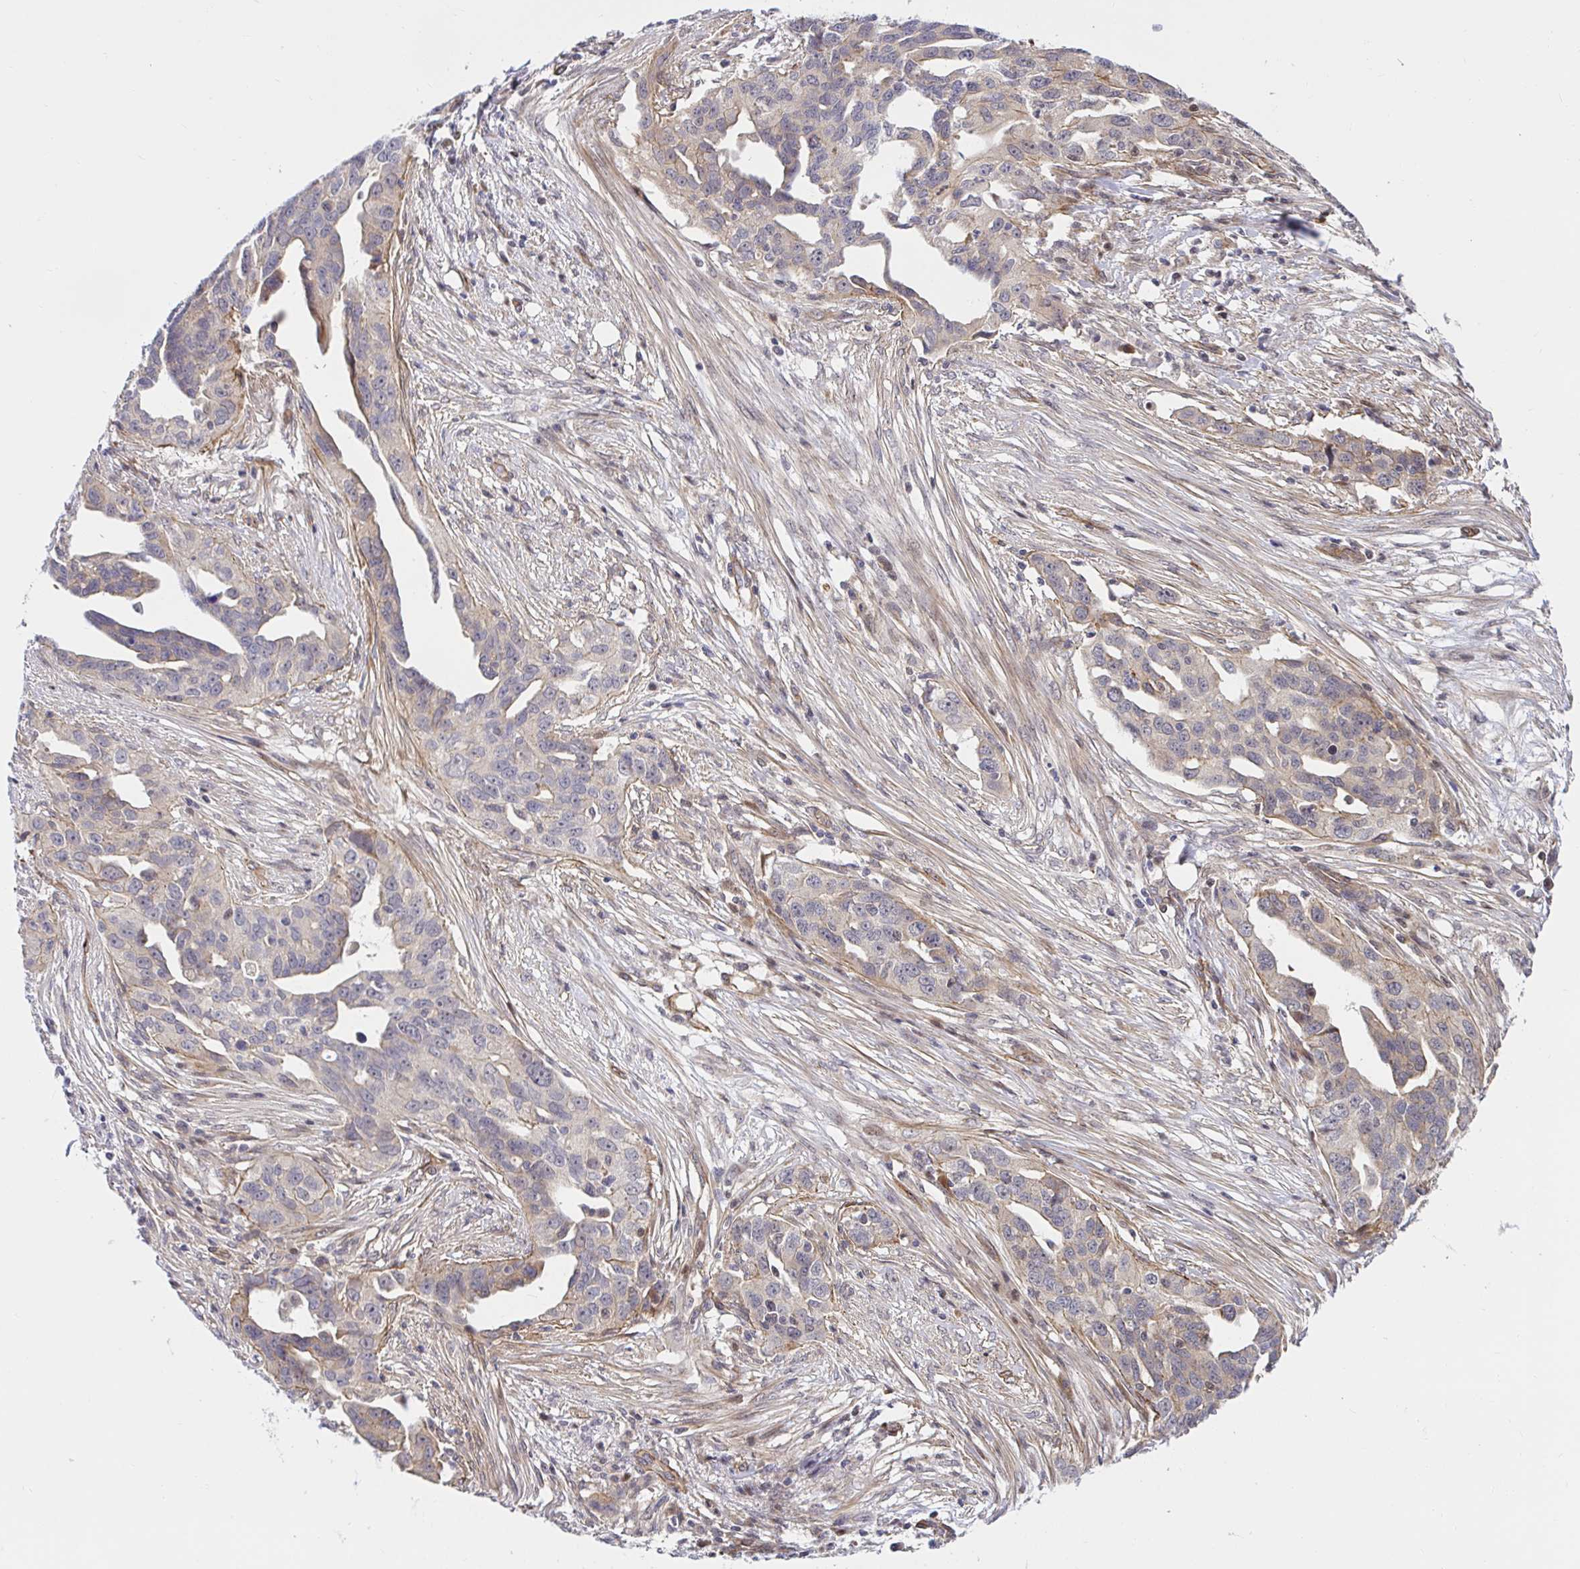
{"staining": {"intensity": "negative", "quantity": "none", "location": "none"}, "tissue": "ovarian cancer", "cell_type": "Tumor cells", "image_type": "cancer", "snomed": [{"axis": "morphology", "description": "Carcinoma, endometroid"}, {"axis": "morphology", "description": "Cystadenocarcinoma, serous, NOS"}, {"axis": "topography", "description": "Ovary"}], "caption": "Protein analysis of serous cystadenocarcinoma (ovarian) displays no significant positivity in tumor cells.", "gene": "TRIM55", "patient": {"sex": "female", "age": 45}}